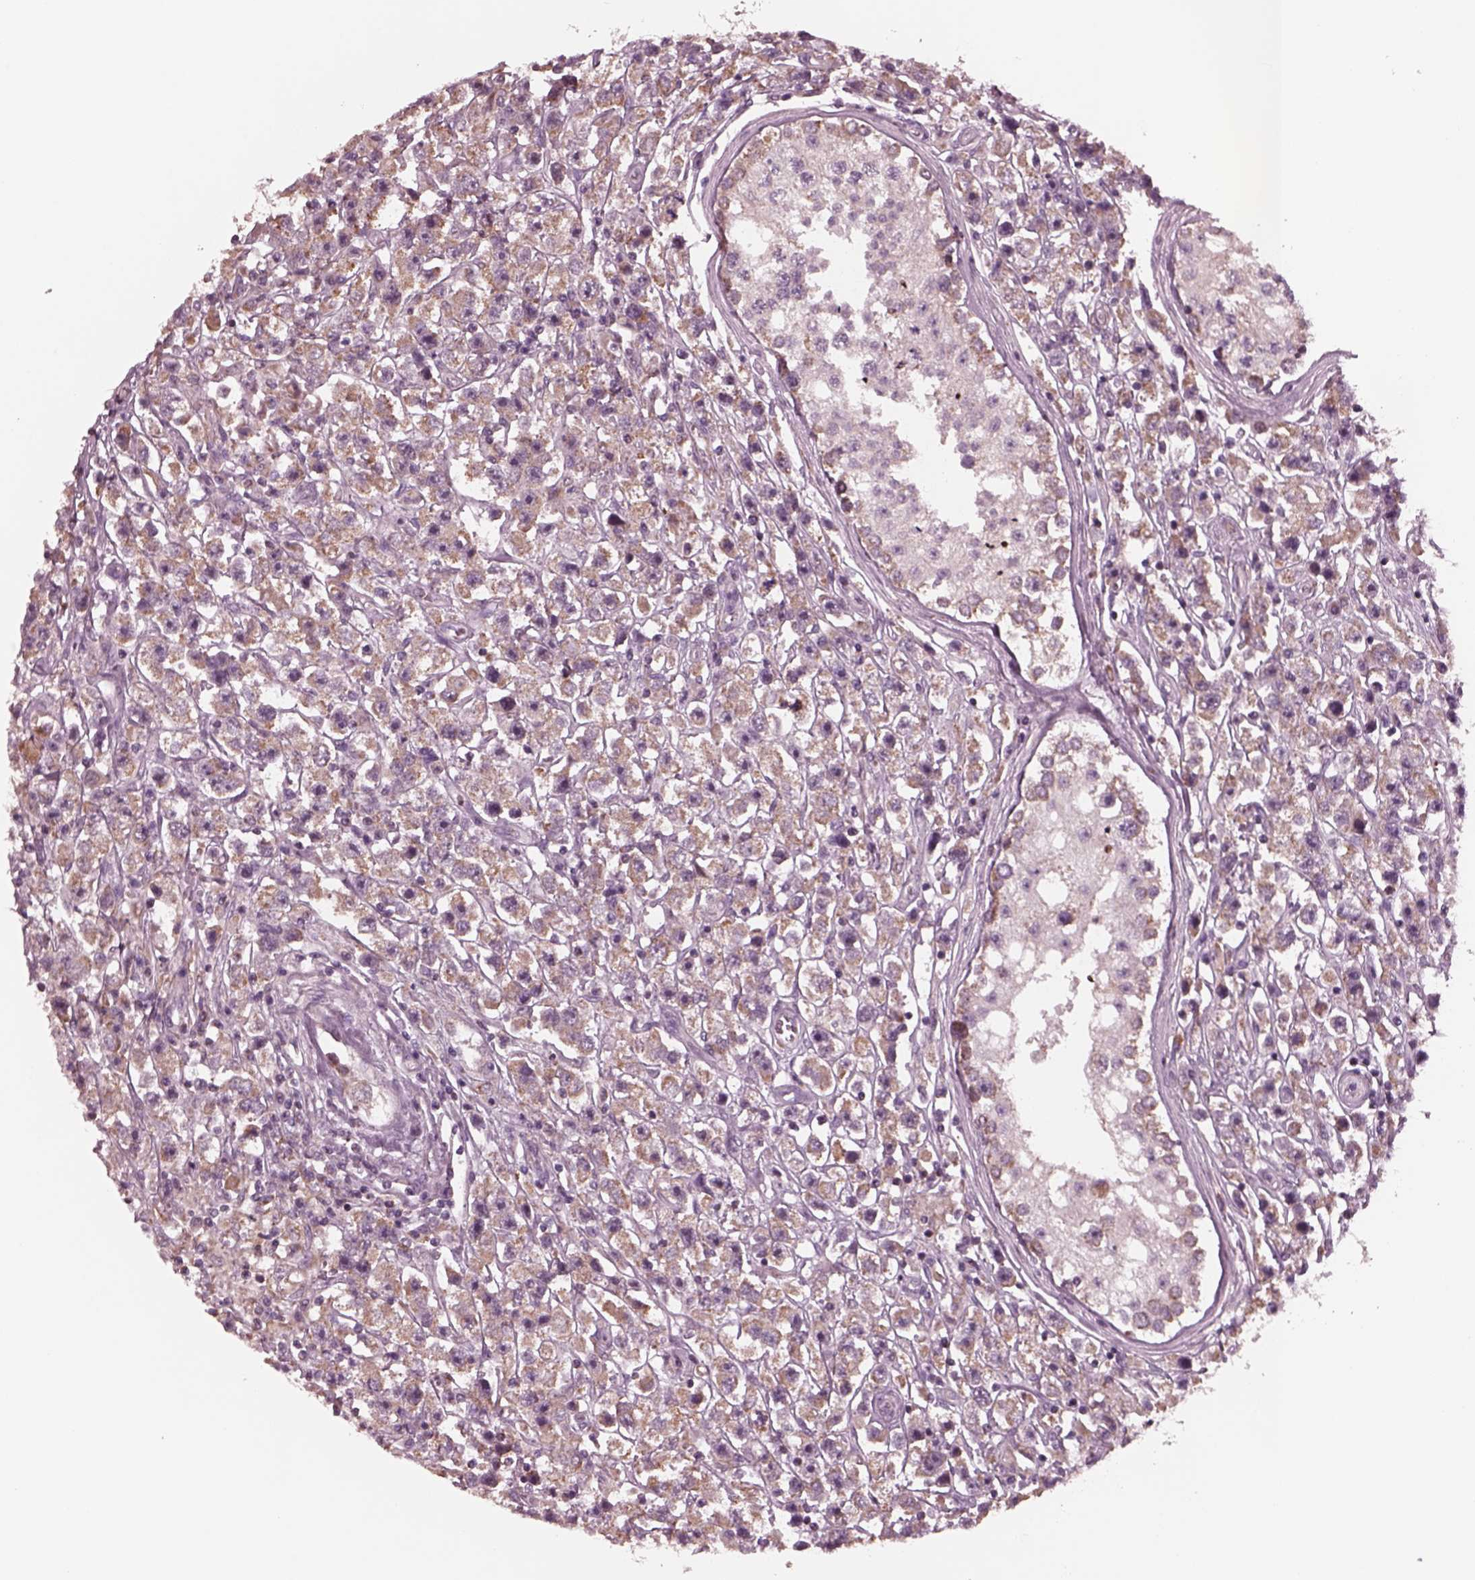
{"staining": {"intensity": "weak", "quantity": ">75%", "location": "cytoplasmic/membranous"}, "tissue": "testis cancer", "cell_type": "Tumor cells", "image_type": "cancer", "snomed": [{"axis": "morphology", "description": "Seminoma, NOS"}, {"axis": "topography", "description": "Testis"}], "caption": "A high-resolution micrograph shows IHC staining of seminoma (testis), which shows weak cytoplasmic/membranous positivity in approximately >75% of tumor cells. (brown staining indicates protein expression, while blue staining denotes nuclei).", "gene": "CELSR3", "patient": {"sex": "male", "age": 45}}